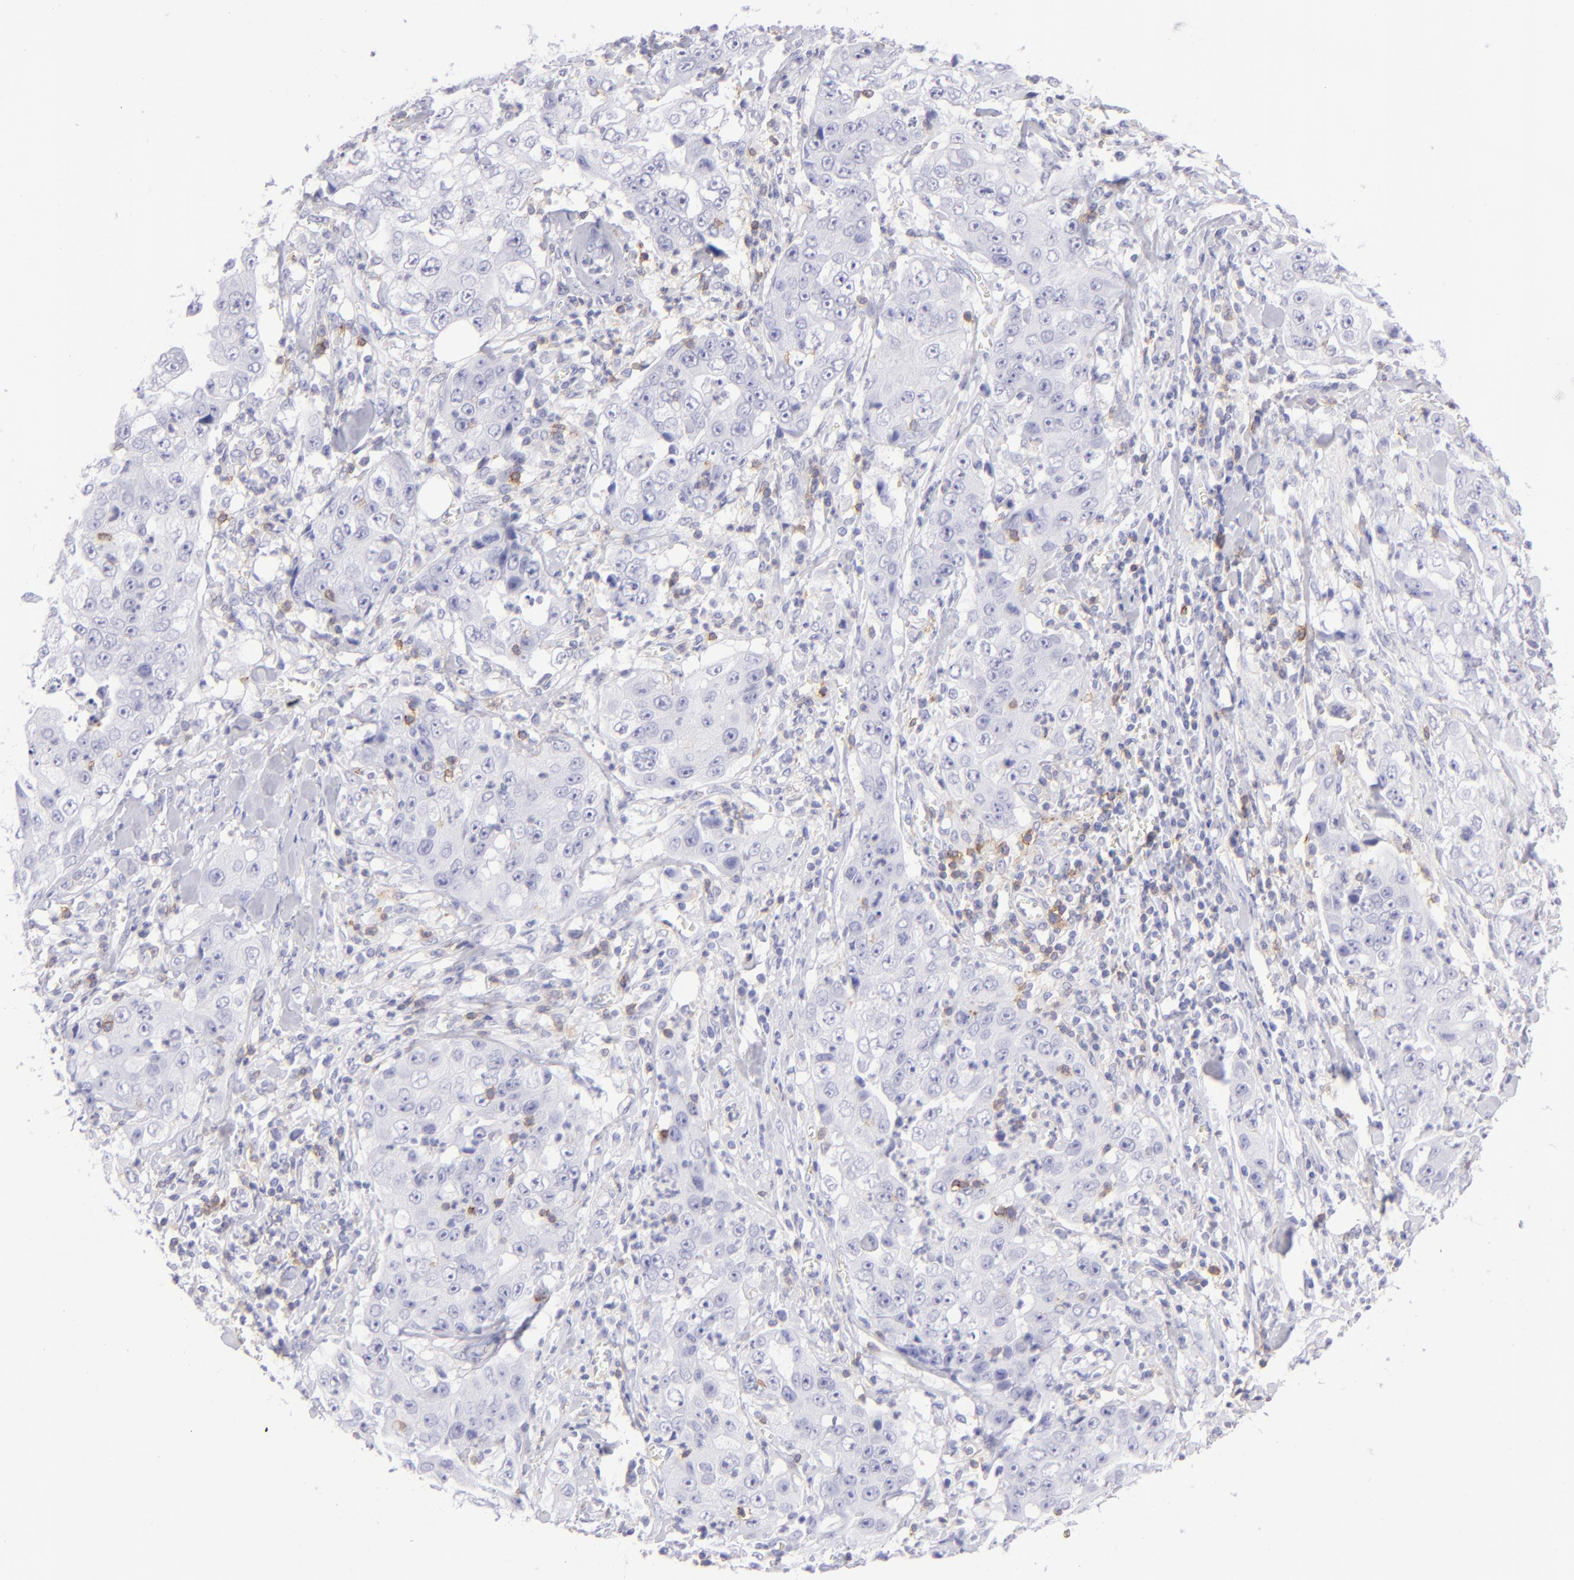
{"staining": {"intensity": "negative", "quantity": "none", "location": "none"}, "tissue": "lung cancer", "cell_type": "Tumor cells", "image_type": "cancer", "snomed": [{"axis": "morphology", "description": "Squamous cell carcinoma, NOS"}, {"axis": "topography", "description": "Lung"}], "caption": "Lung cancer stained for a protein using IHC shows no expression tumor cells.", "gene": "CD69", "patient": {"sex": "male", "age": 64}}